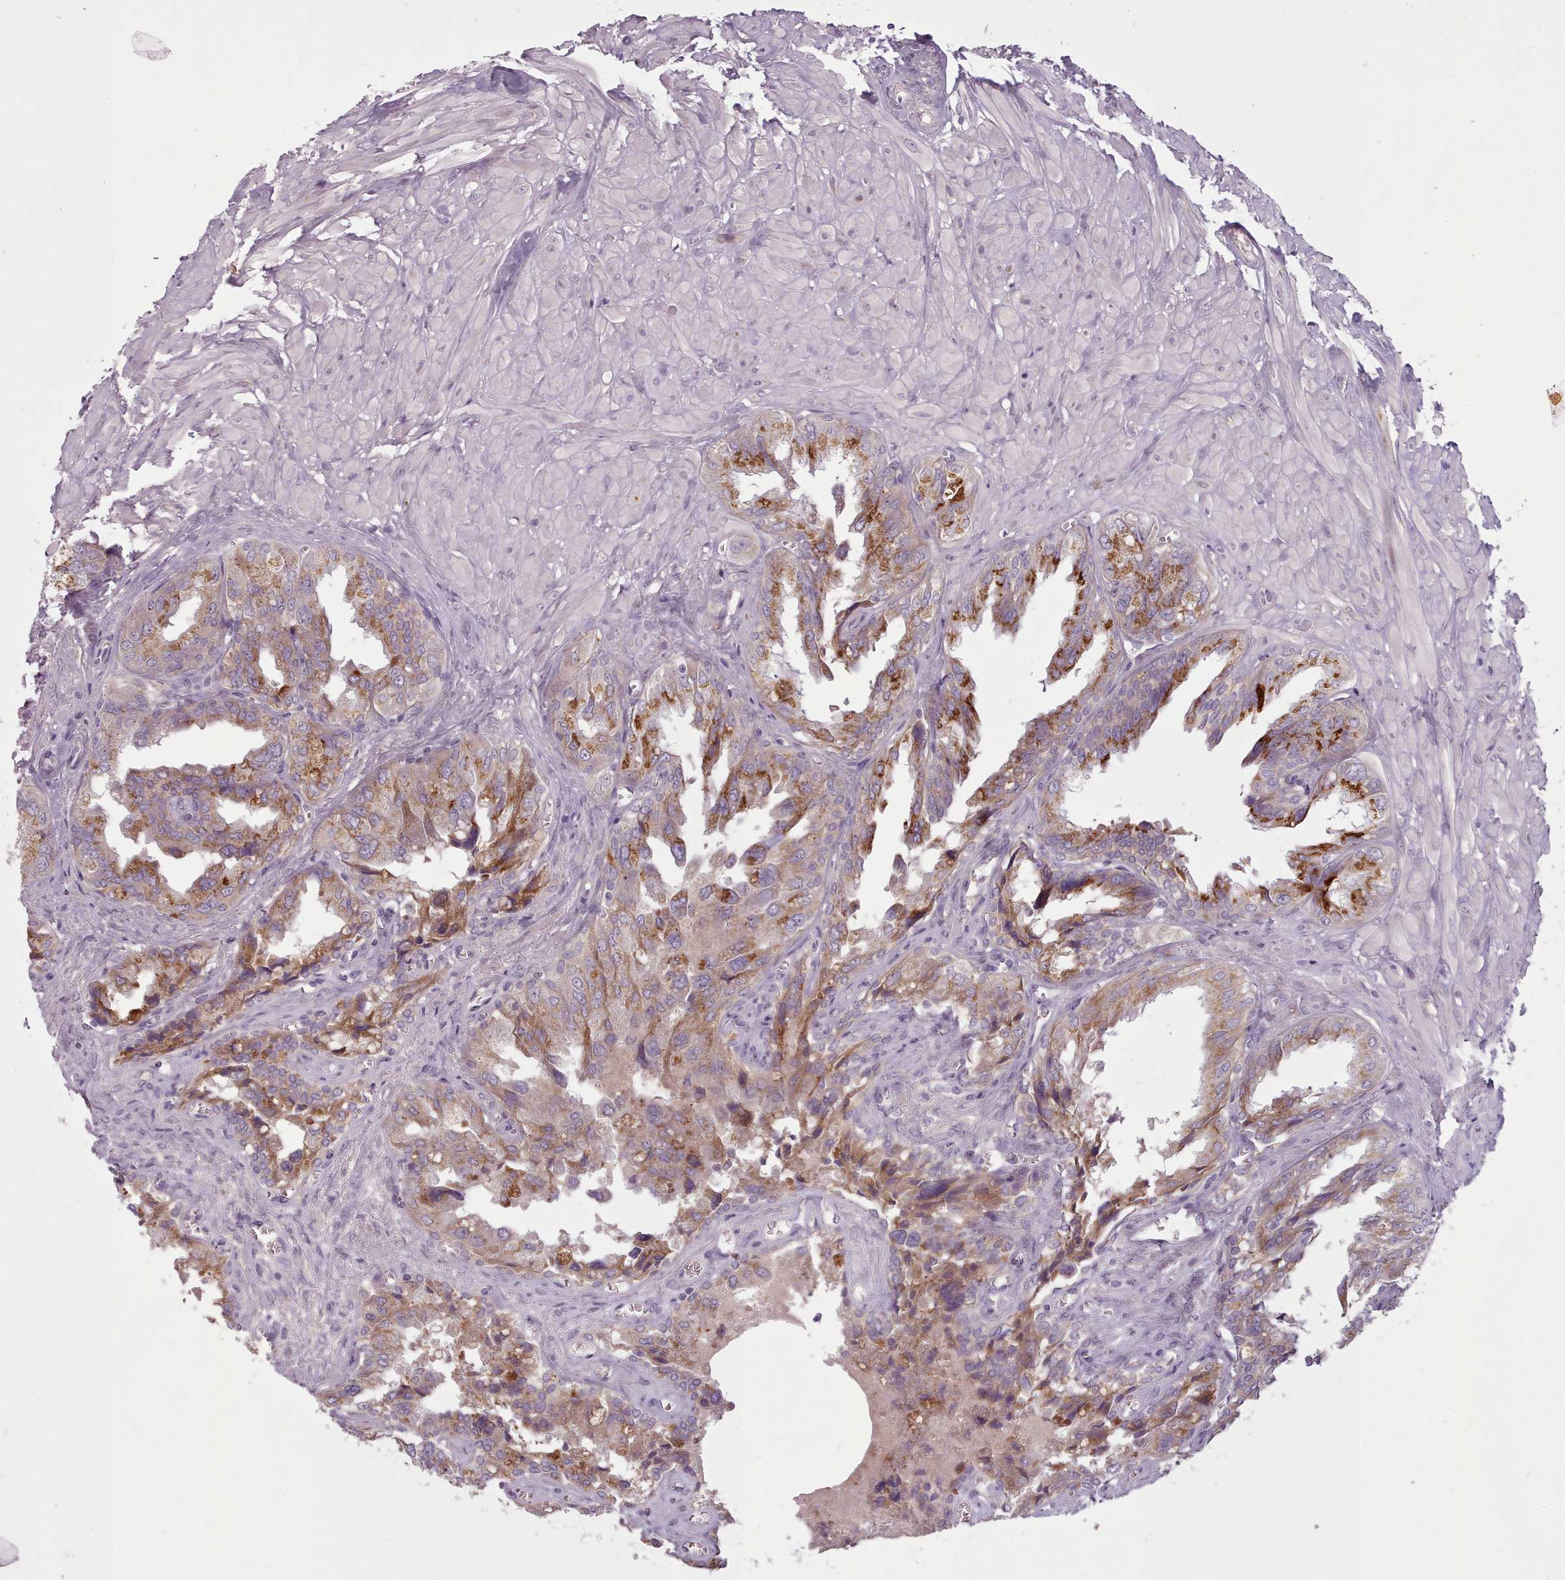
{"staining": {"intensity": "moderate", "quantity": ">75%", "location": "cytoplasmic/membranous"}, "tissue": "seminal vesicle", "cell_type": "Glandular cells", "image_type": "normal", "snomed": [{"axis": "morphology", "description": "Normal tissue, NOS"}, {"axis": "topography", "description": "Seminal veicle"}], "caption": "A high-resolution image shows immunohistochemistry (IHC) staining of benign seminal vesicle, which demonstrates moderate cytoplasmic/membranous positivity in approximately >75% of glandular cells. The staining was performed using DAB (3,3'-diaminobenzidine), with brown indicating positive protein expression. Nuclei are stained blue with hematoxylin.", "gene": "LAPTM5", "patient": {"sex": "male", "age": 67}}